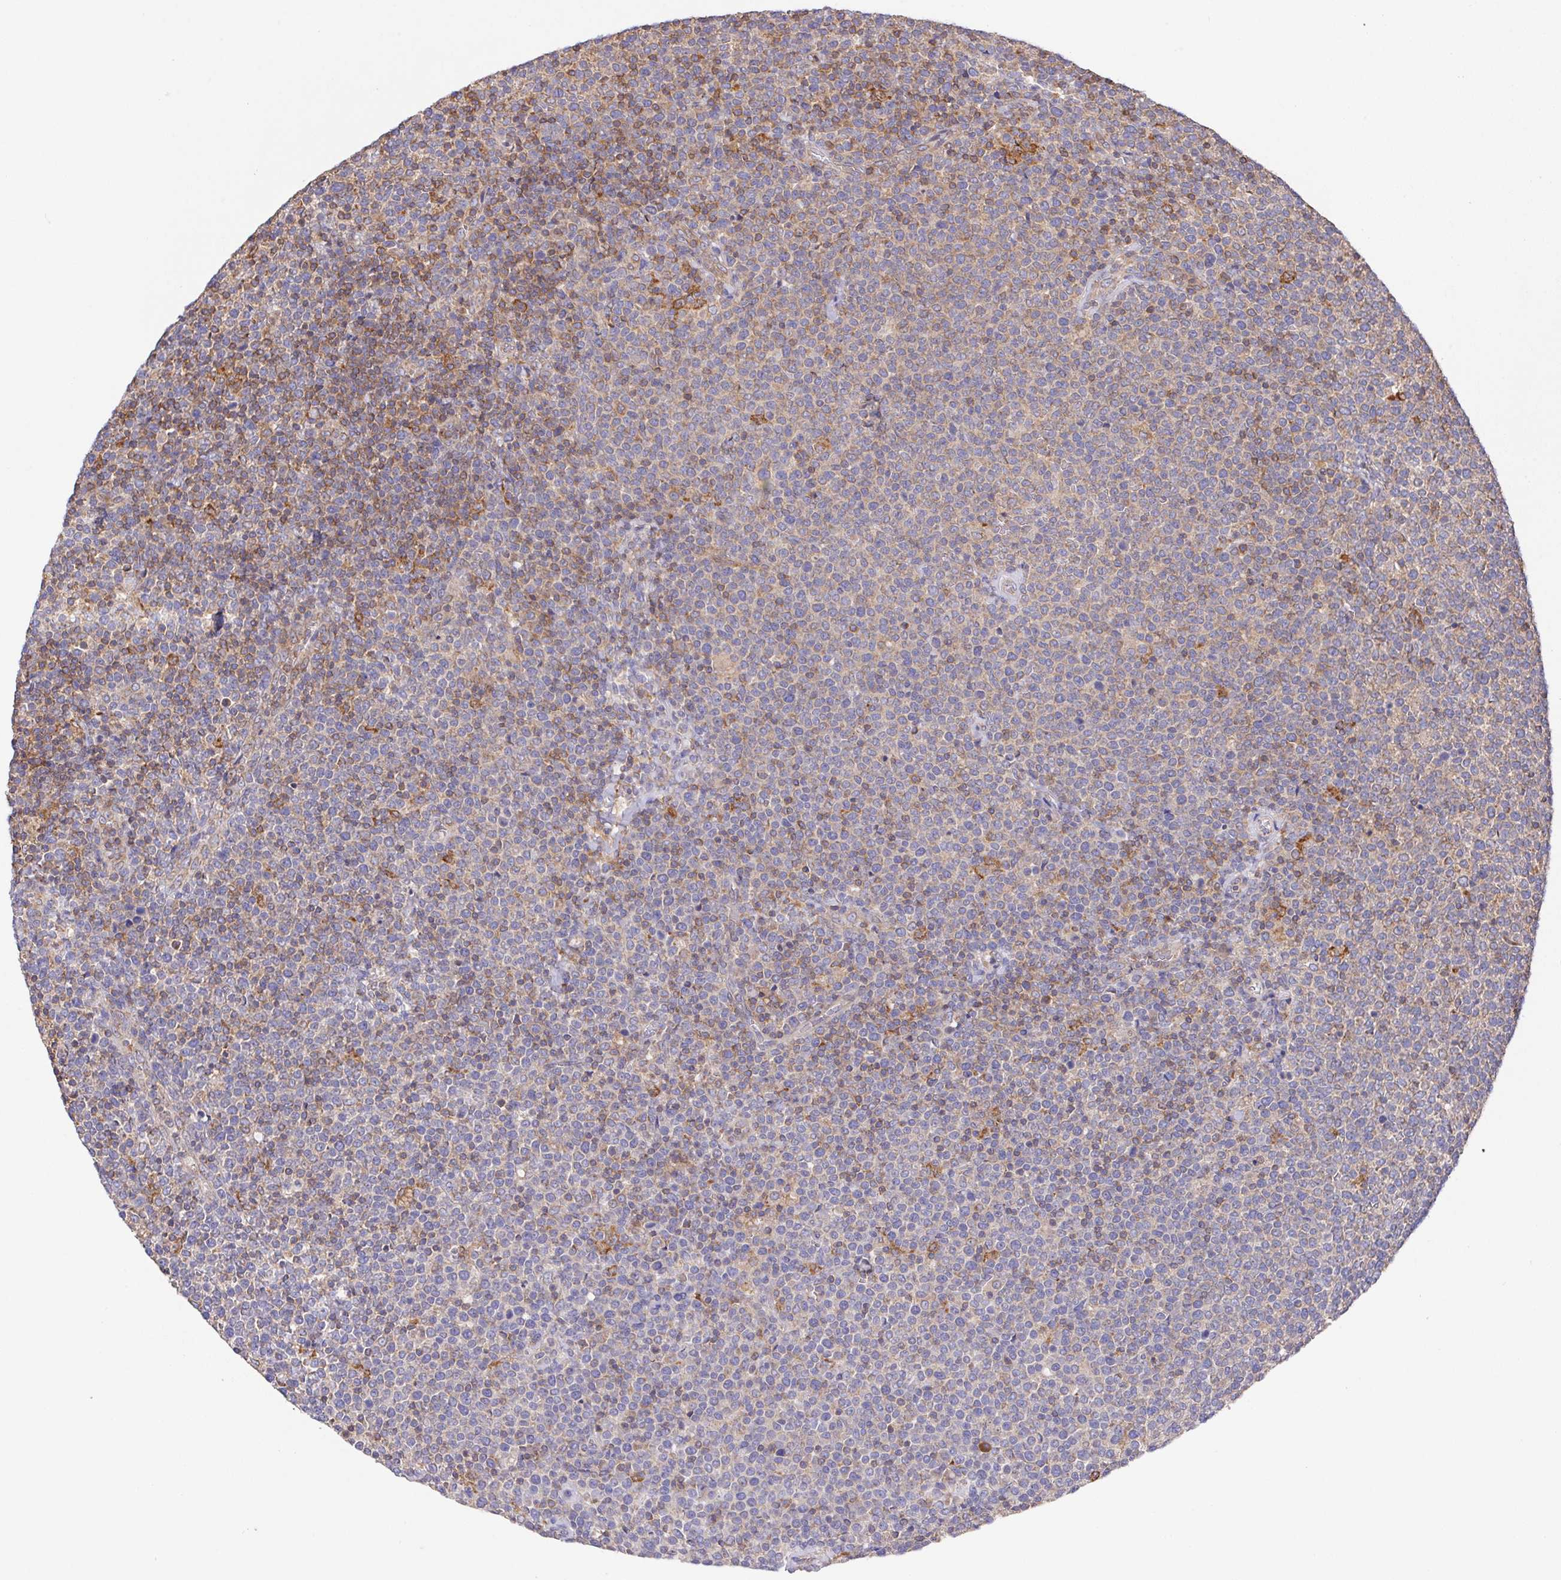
{"staining": {"intensity": "moderate", "quantity": "25%-75%", "location": "cytoplasmic/membranous"}, "tissue": "lymphoma", "cell_type": "Tumor cells", "image_type": "cancer", "snomed": [{"axis": "morphology", "description": "Malignant lymphoma, non-Hodgkin's type, High grade"}, {"axis": "topography", "description": "Lymph node"}], "caption": "A brown stain highlights moderate cytoplasmic/membranous positivity of a protein in lymphoma tumor cells.", "gene": "FAM241A", "patient": {"sex": "male", "age": 61}}